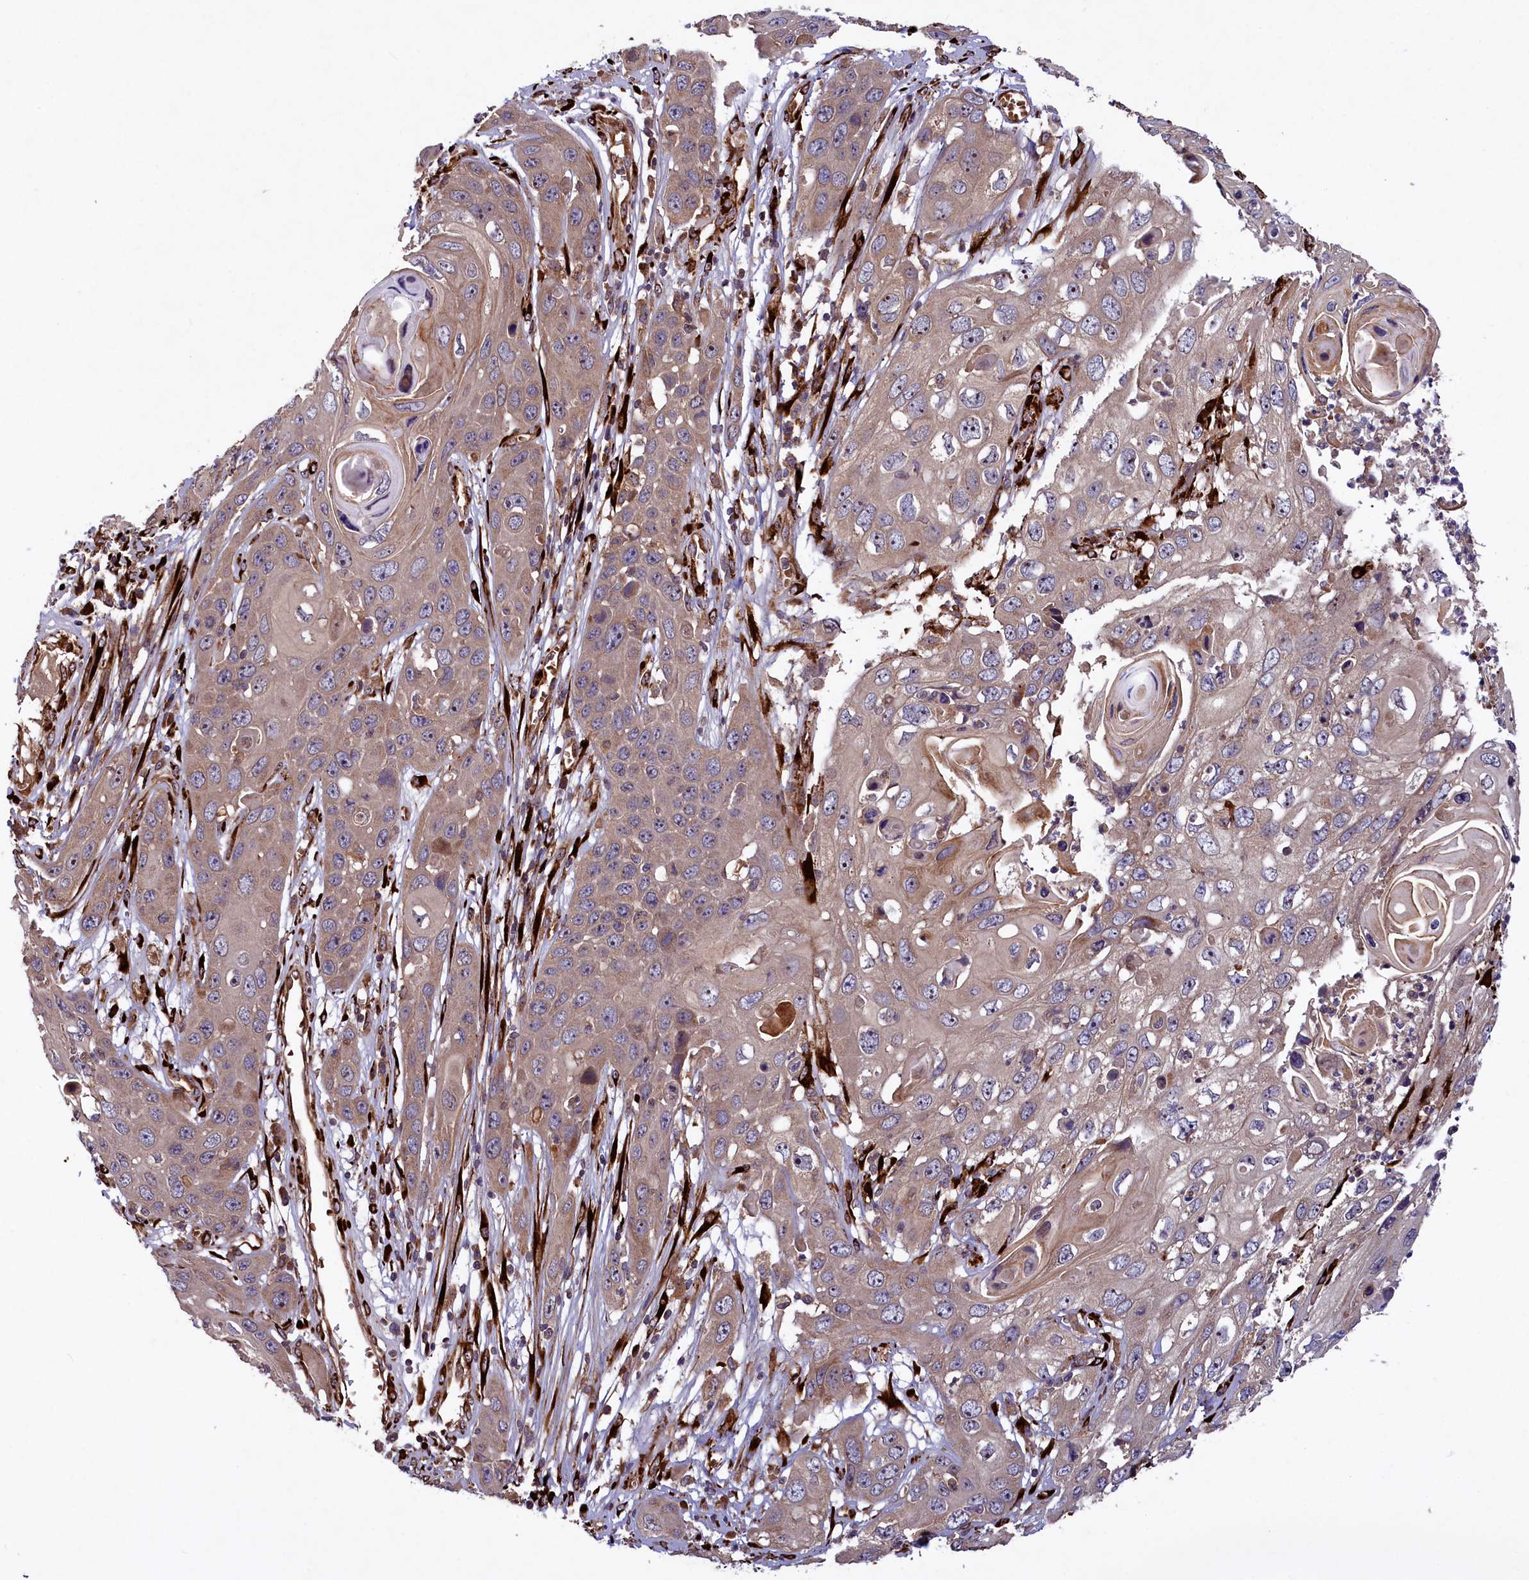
{"staining": {"intensity": "weak", "quantity": ">75%", "location": "cytoplasmic/membranous"}, "tissue": "skin cancer", "cell_type": "Tumor cells", "image_type": "cancer", "snomed": [{"axis": "morphology", "description": "Squamous cell carcinoma, NOS"}, {"axis": "topography", "description": "Skin"}], "caption": "Immunohistochemistry (IHC) of skin squamous cell carcinoma demonstrates low levels of weak cytoplasmic/membranous positivity in about >75% of tumor cells.", "gene": "ARRDC4", "patient": {"sex": "male", "age": 55}}